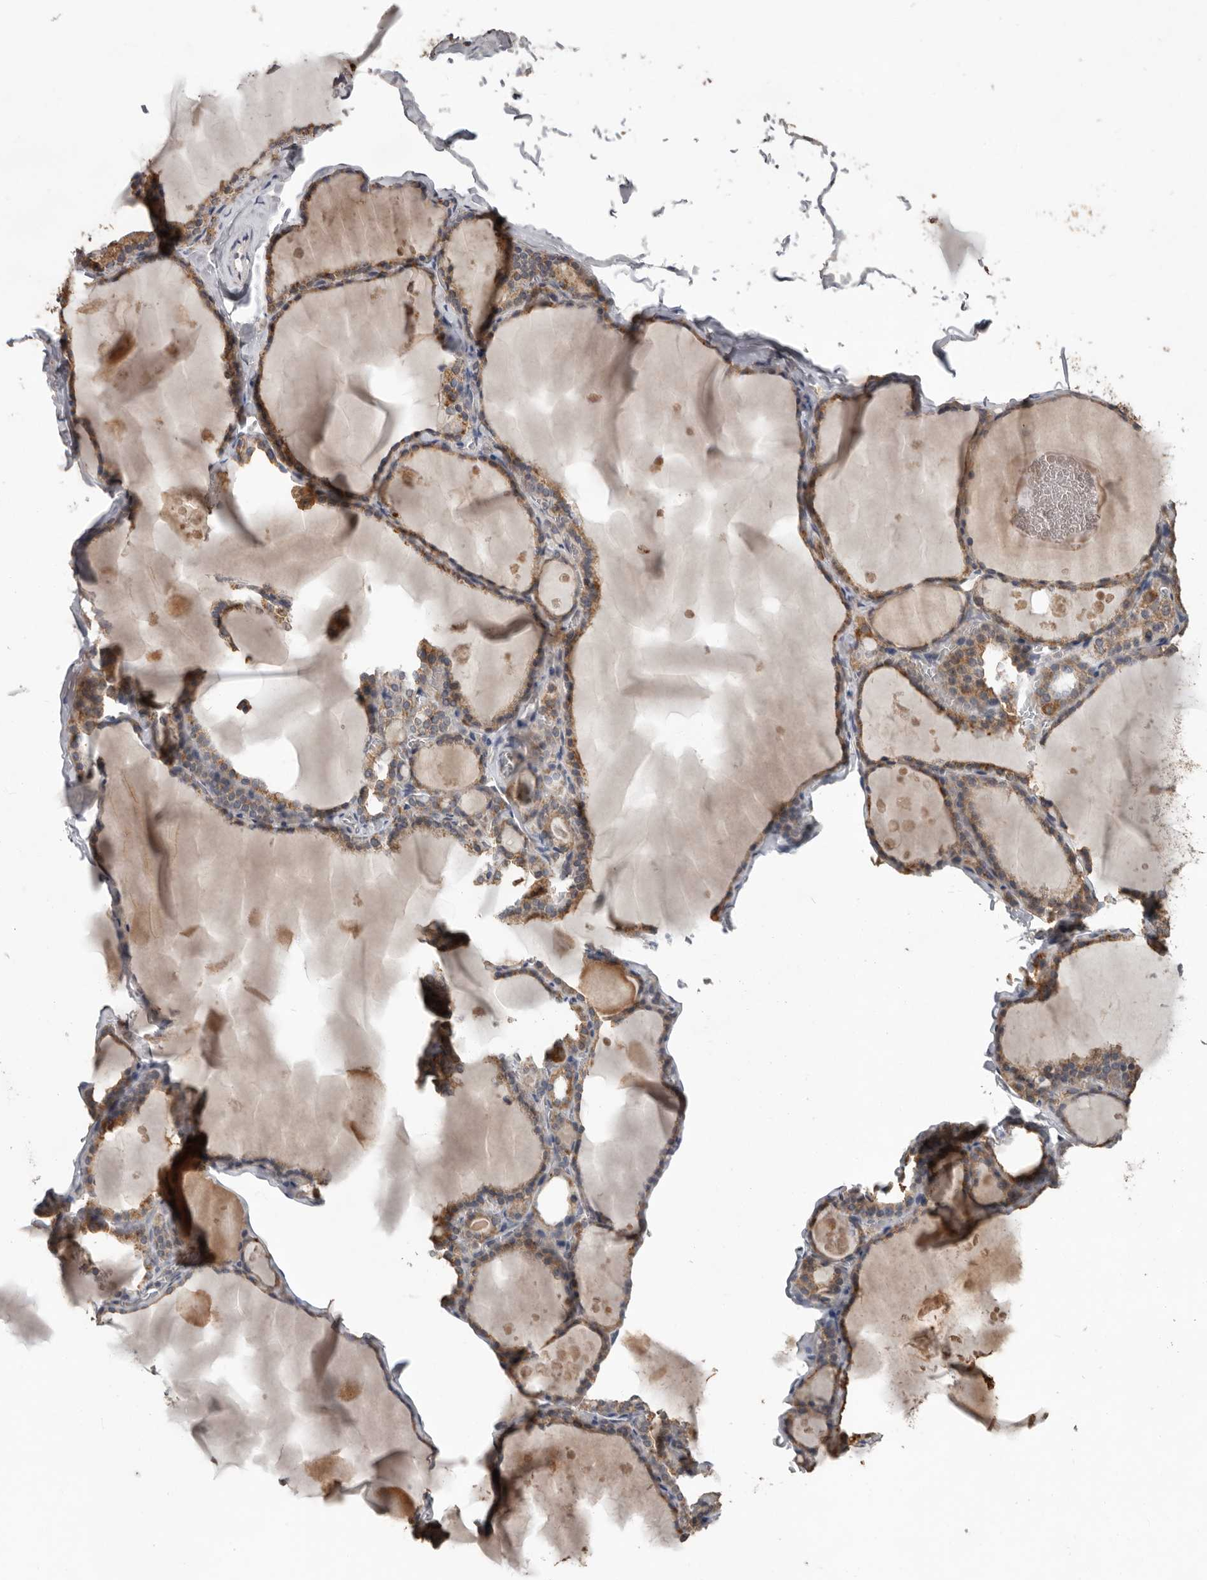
{"staining": {"intensity": "moderate", "quantity": ">75%", "location": "cytoplasmic/membranous"}, "tissue": "thyroid gland", "cell_type": "Glandular cells", "image_type": "normal", "snomed": [{"axis": "morphology", "description": "Normal tissue, NOS"}, {"axis": "topography", "description": "Thyroid gland"}], "caption": "Protein staining of normal thyroid gland shows moderate cytoplasmic/membranous staining in approximately >75% of glandular cells. (DAB IHC with brightfield microscopy, high magnification).", "gene": "MTF1", "patient": {"sex": "male", "age": 56}}